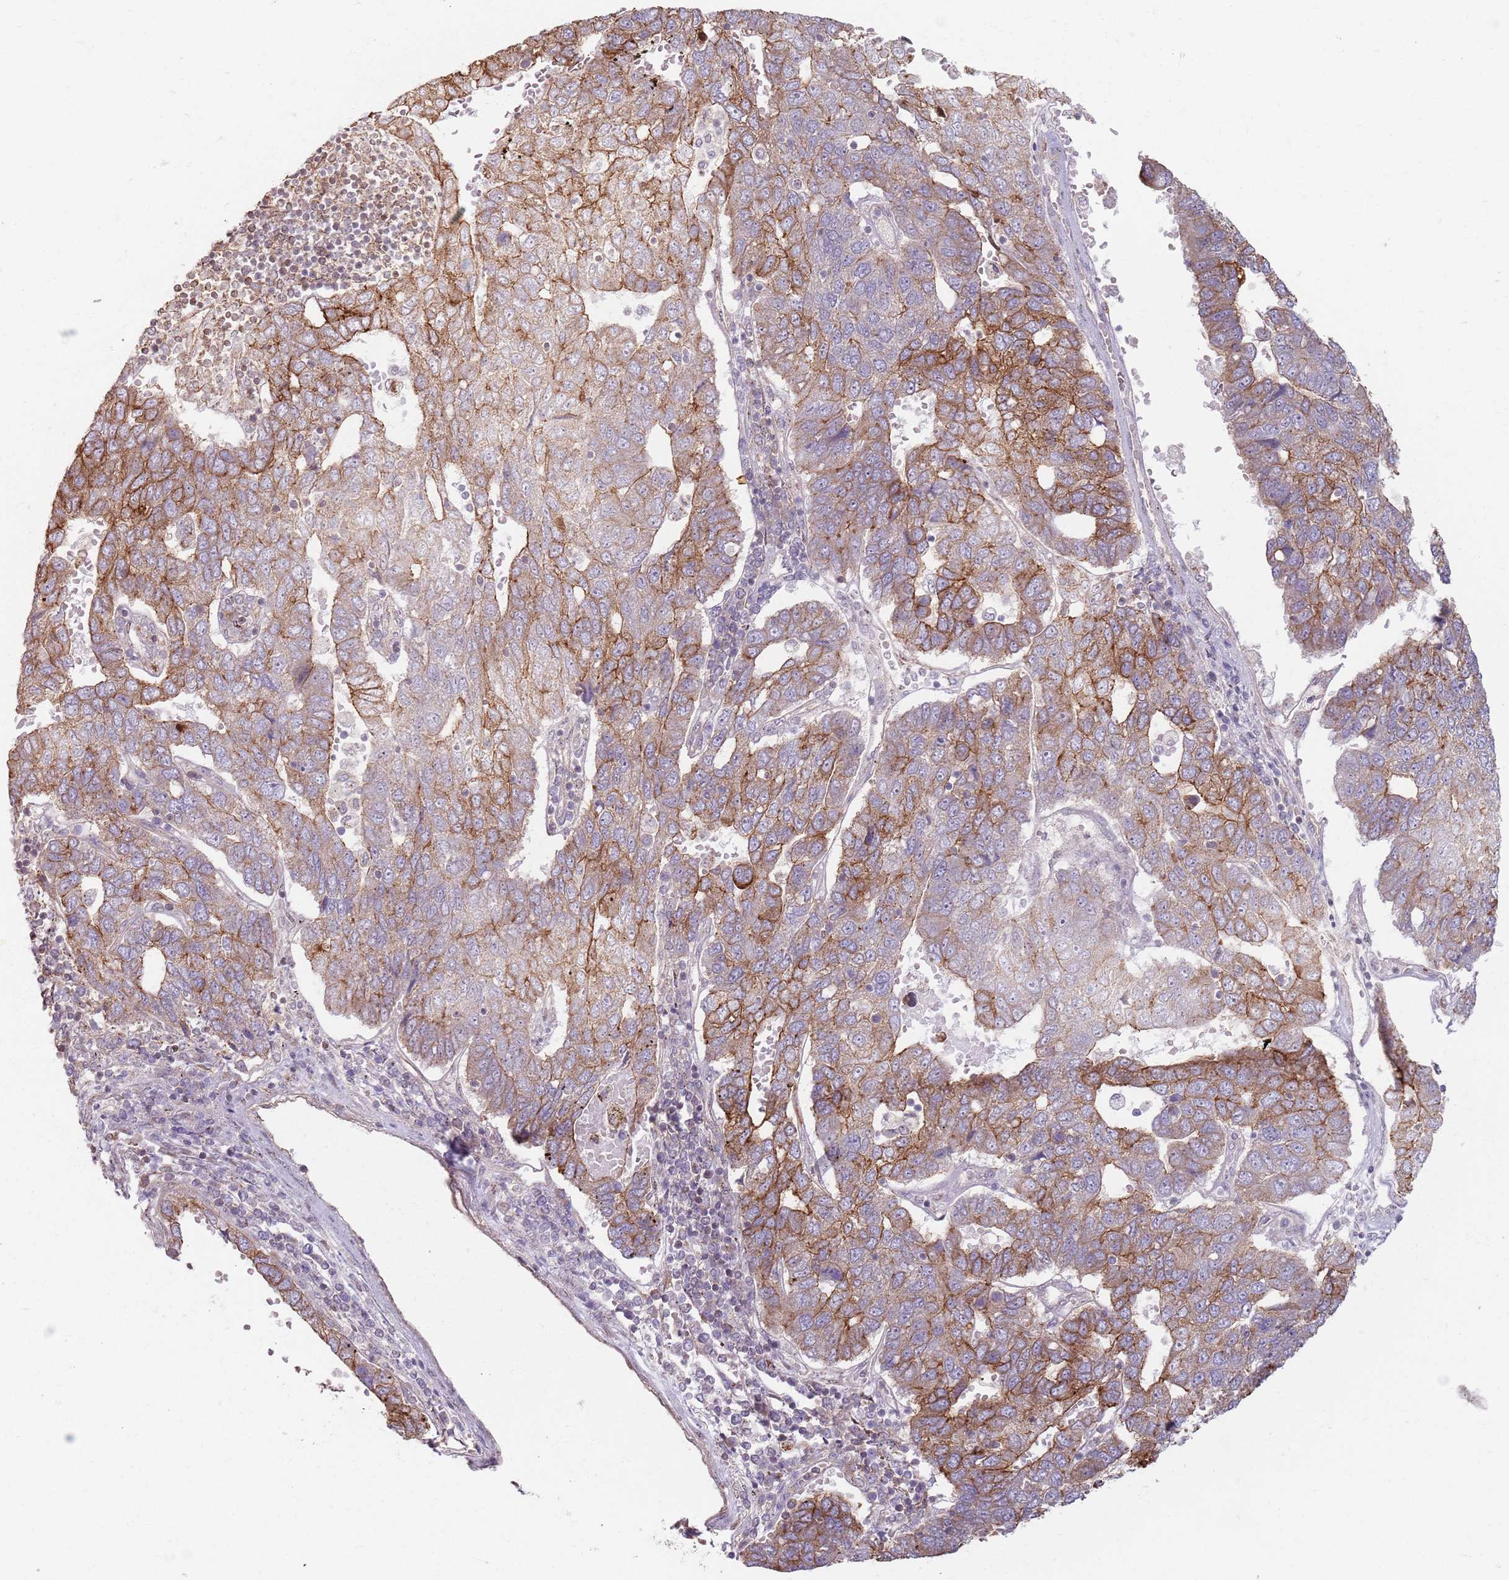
{"staining": {"intensity": "moderate", "quantity": "25%-75%", "location": "cytoplasmic/membranous"}, "tissue": "pancreatic cancer", "cell_type": "Tumor cells", "image_type": "cancer", "snomed": [{"axis": "morphology", "description": "Adenocarcinoma, NOS"}, {"axis": "topography", "description": "Pancreas"}], "caption": "DAB (3,3'-diaminobenzidine) immunohistochemical staining of human pancreatic cancer (adenocarcinoma) exhibits moderate cytoplasmic/membranous protein expression in approximately 25%-75% of tumor cells.", "gene": "KCNA5", "patient": {"sex": "female", "age": 61}}